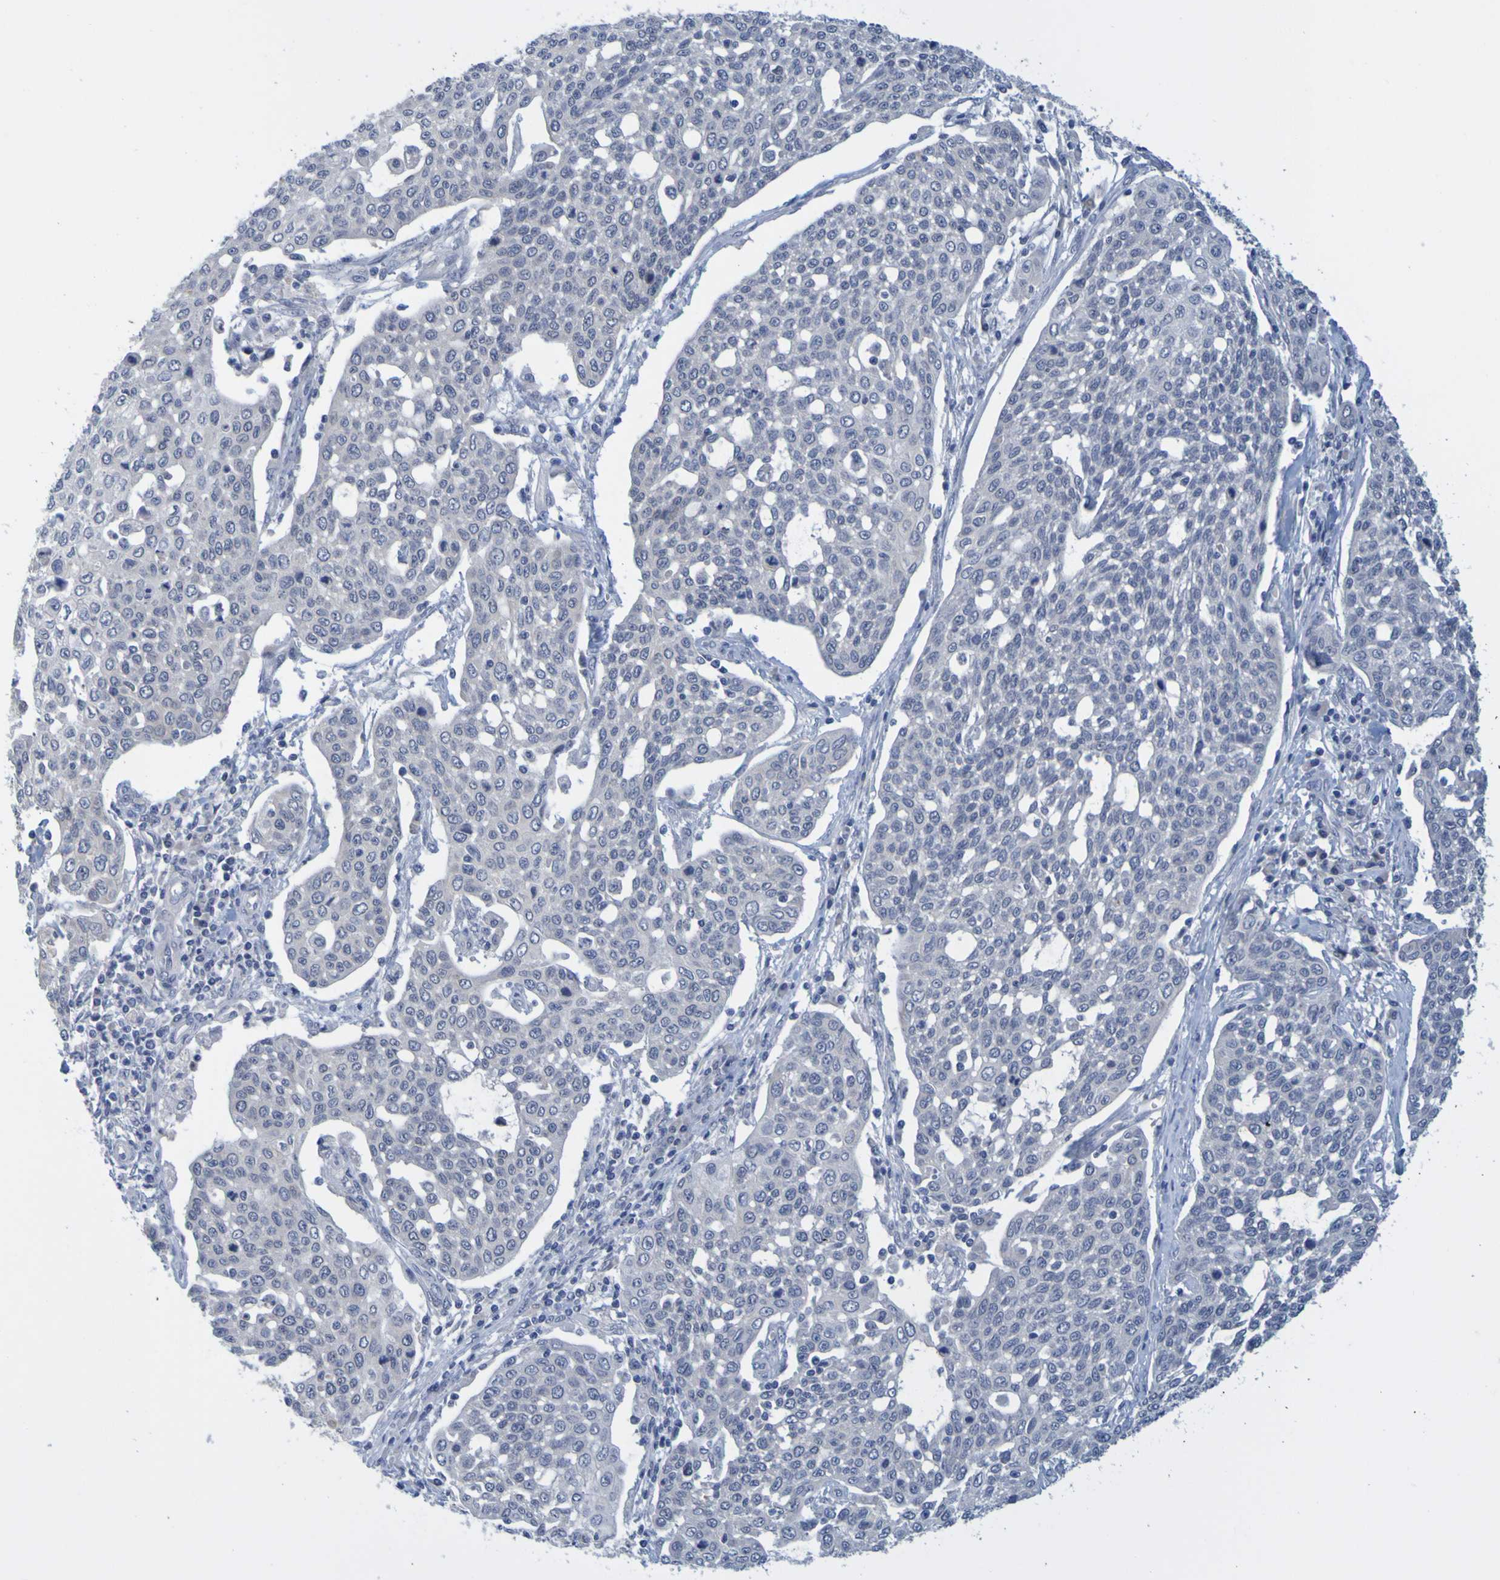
{"staining": {"intensity": "negative", "quantity": "none", "location": "none"}, "tissue": "cervical cancer", "cell_type": "Tumor cells", "image_type": "cancer", "snomed": [{"axis": "morphology", "description": "Squamous cell carcinoma, NOS"}, {"axis": "topography", "description": "Cervix"}], "caption": "Tumor cells are negative for protein expression in human squamous cell carcinoma (cervical). (Brightfield microscopy of DAB immunohistochemistry (IHC) at high magnification).", "gene": "ENDOU", "patient": {"sex": "female", "age": 34}}